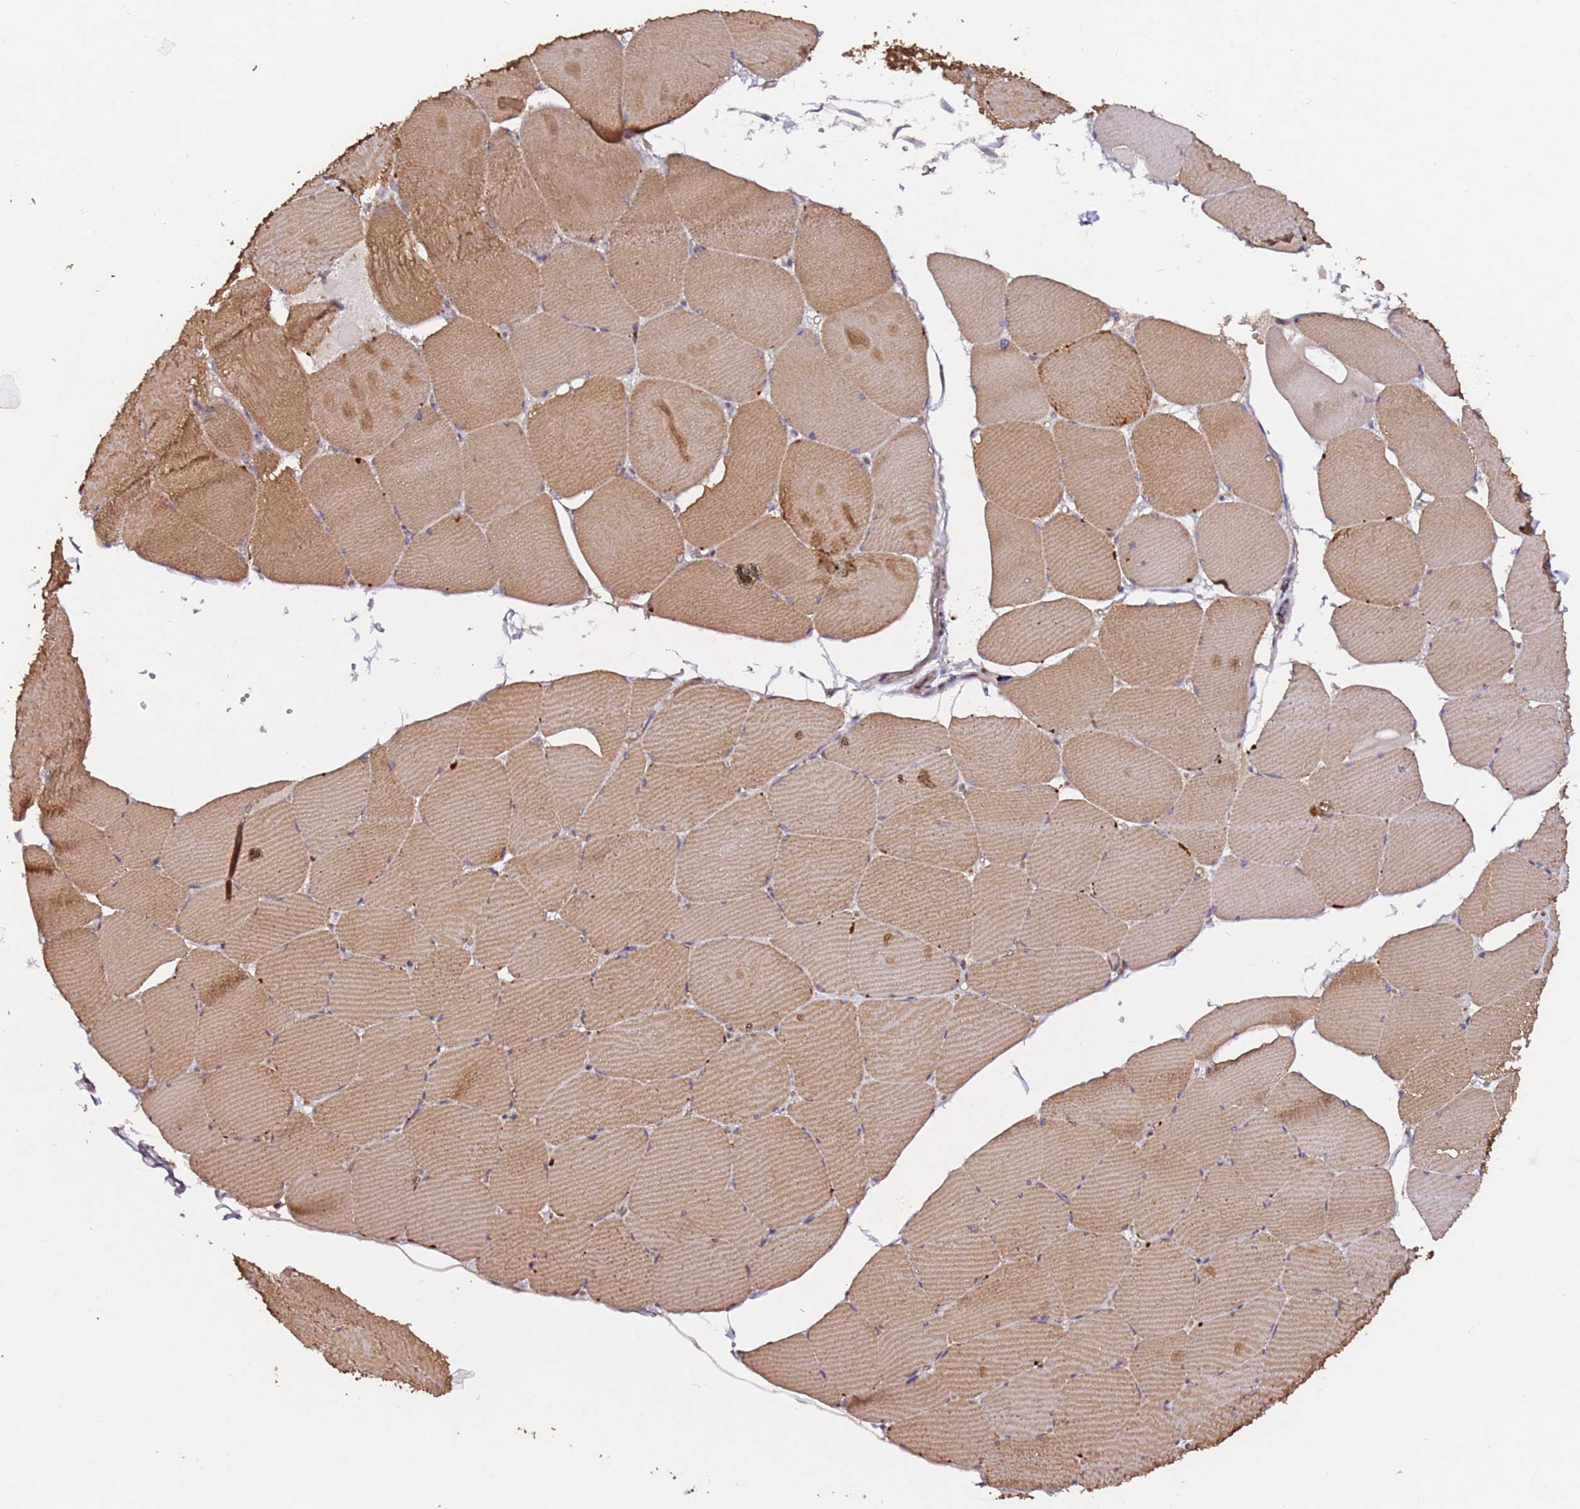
{"staining": {"intensity": "moderate", "quantity": ">75%", "location": "cytoplasmic/membranous"}, "tissue": "skeletal muscle", "cell_type": "Myocytes", "image_type": "normal", "snomed": [{"axis": "morphology", "description": "Normal tissue, NOS"}, {"axis": "topography", "description": "Skeletal muscle"}, {"axis": "topography", "description": "Head-Neck"}], "caption": "Brown immunohistochemical staining in normal human skeletal muscle demonstrates moderate cytoplasmic/membranous expression in approximately >75% of myocytes.", "gene": "ALG11", "patient": {"sex": "male", "age": 66}}